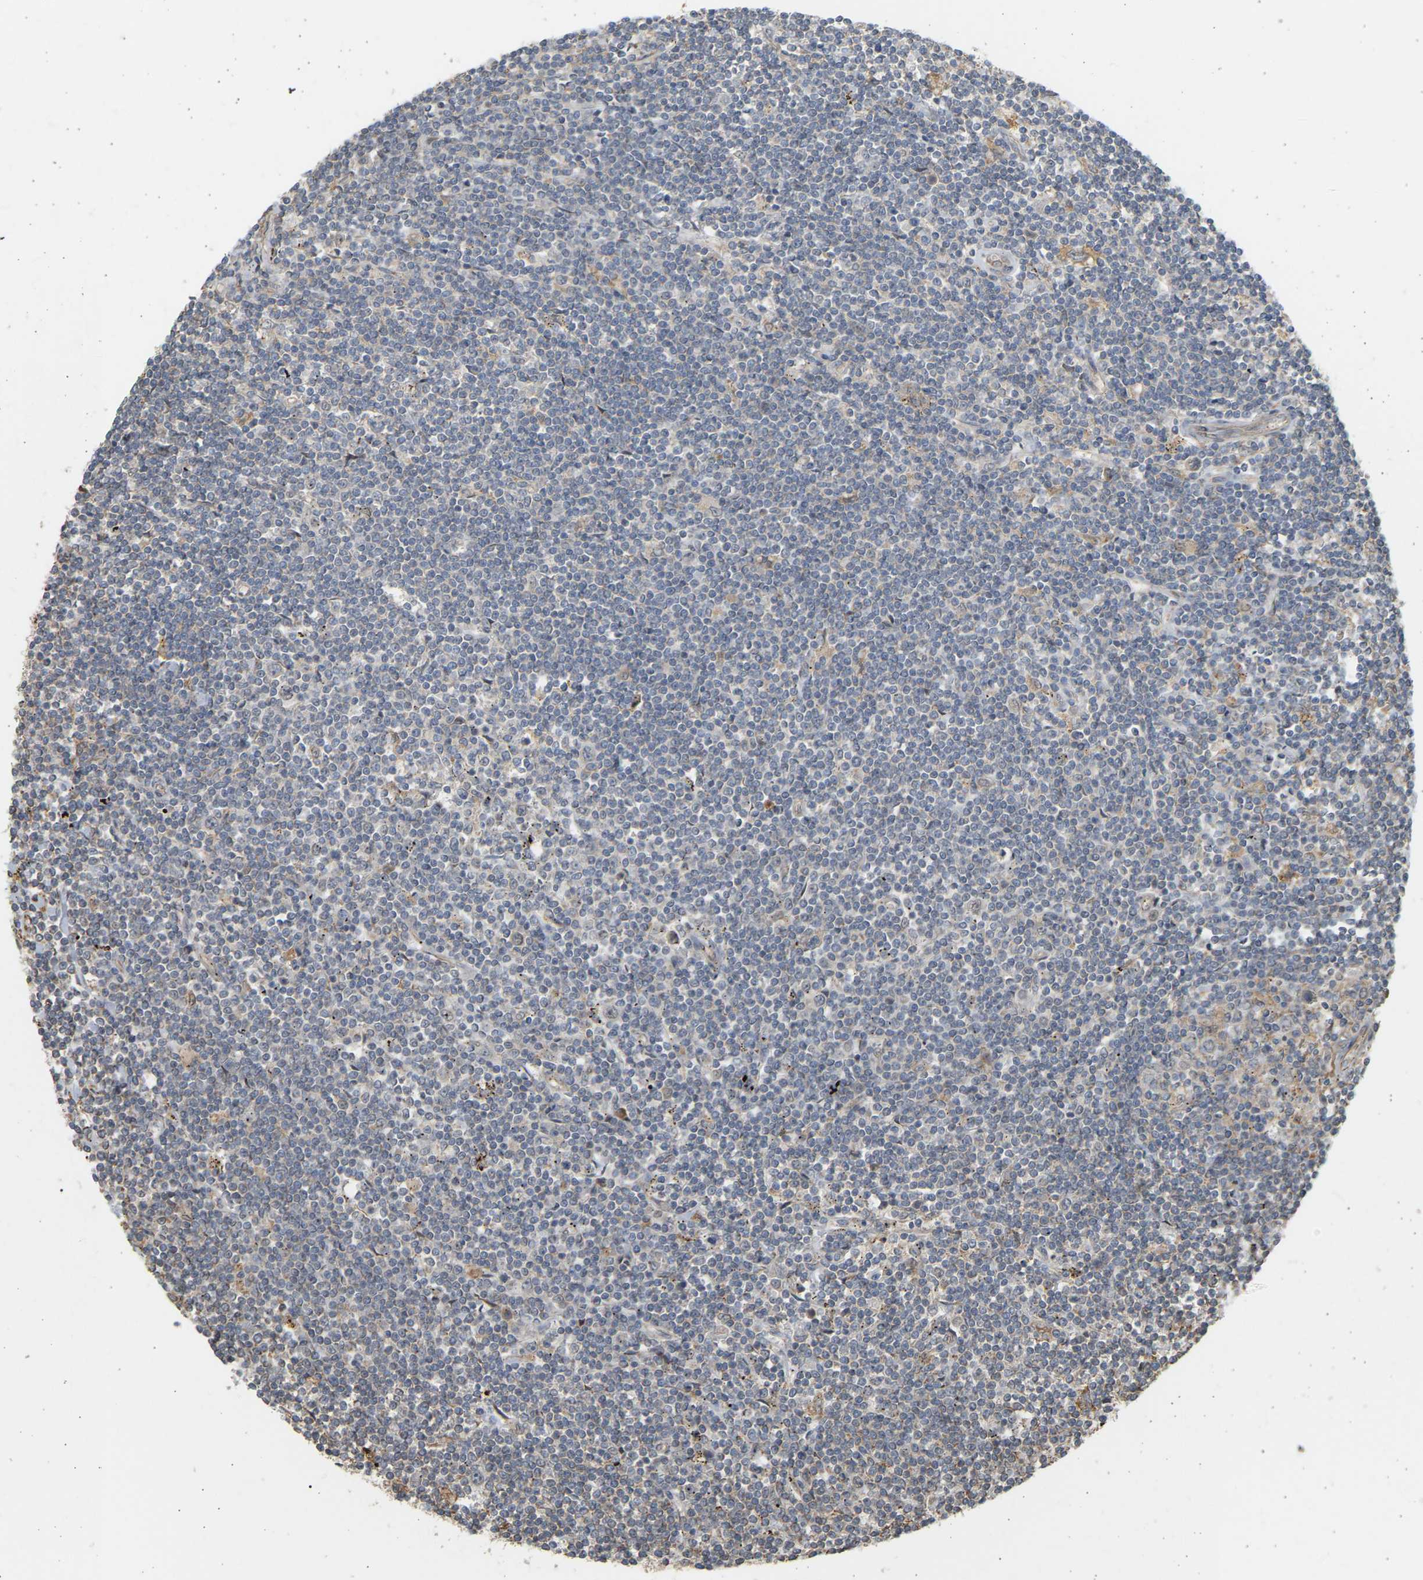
{"staining": {"intensity": "negative", "quantity": "none", "location": "none"}, "tissue": "lymphoma", "cell_type": "Tumor cells", "image_type": "cancer", "snomed": [{"axis": "morphology", "description": "Malignant lymphoma, non-Hodgkin's type, Low grade"}, {"axis": "topography", "description": "Spleen"}], "caption": "IHC of human low-grade malignant lymphoma, non-Hodgkin's type demonstrates no expression in tumor cells.", "gene": "B4GALT6", "patient": {"sex": "male", "age": 76}}